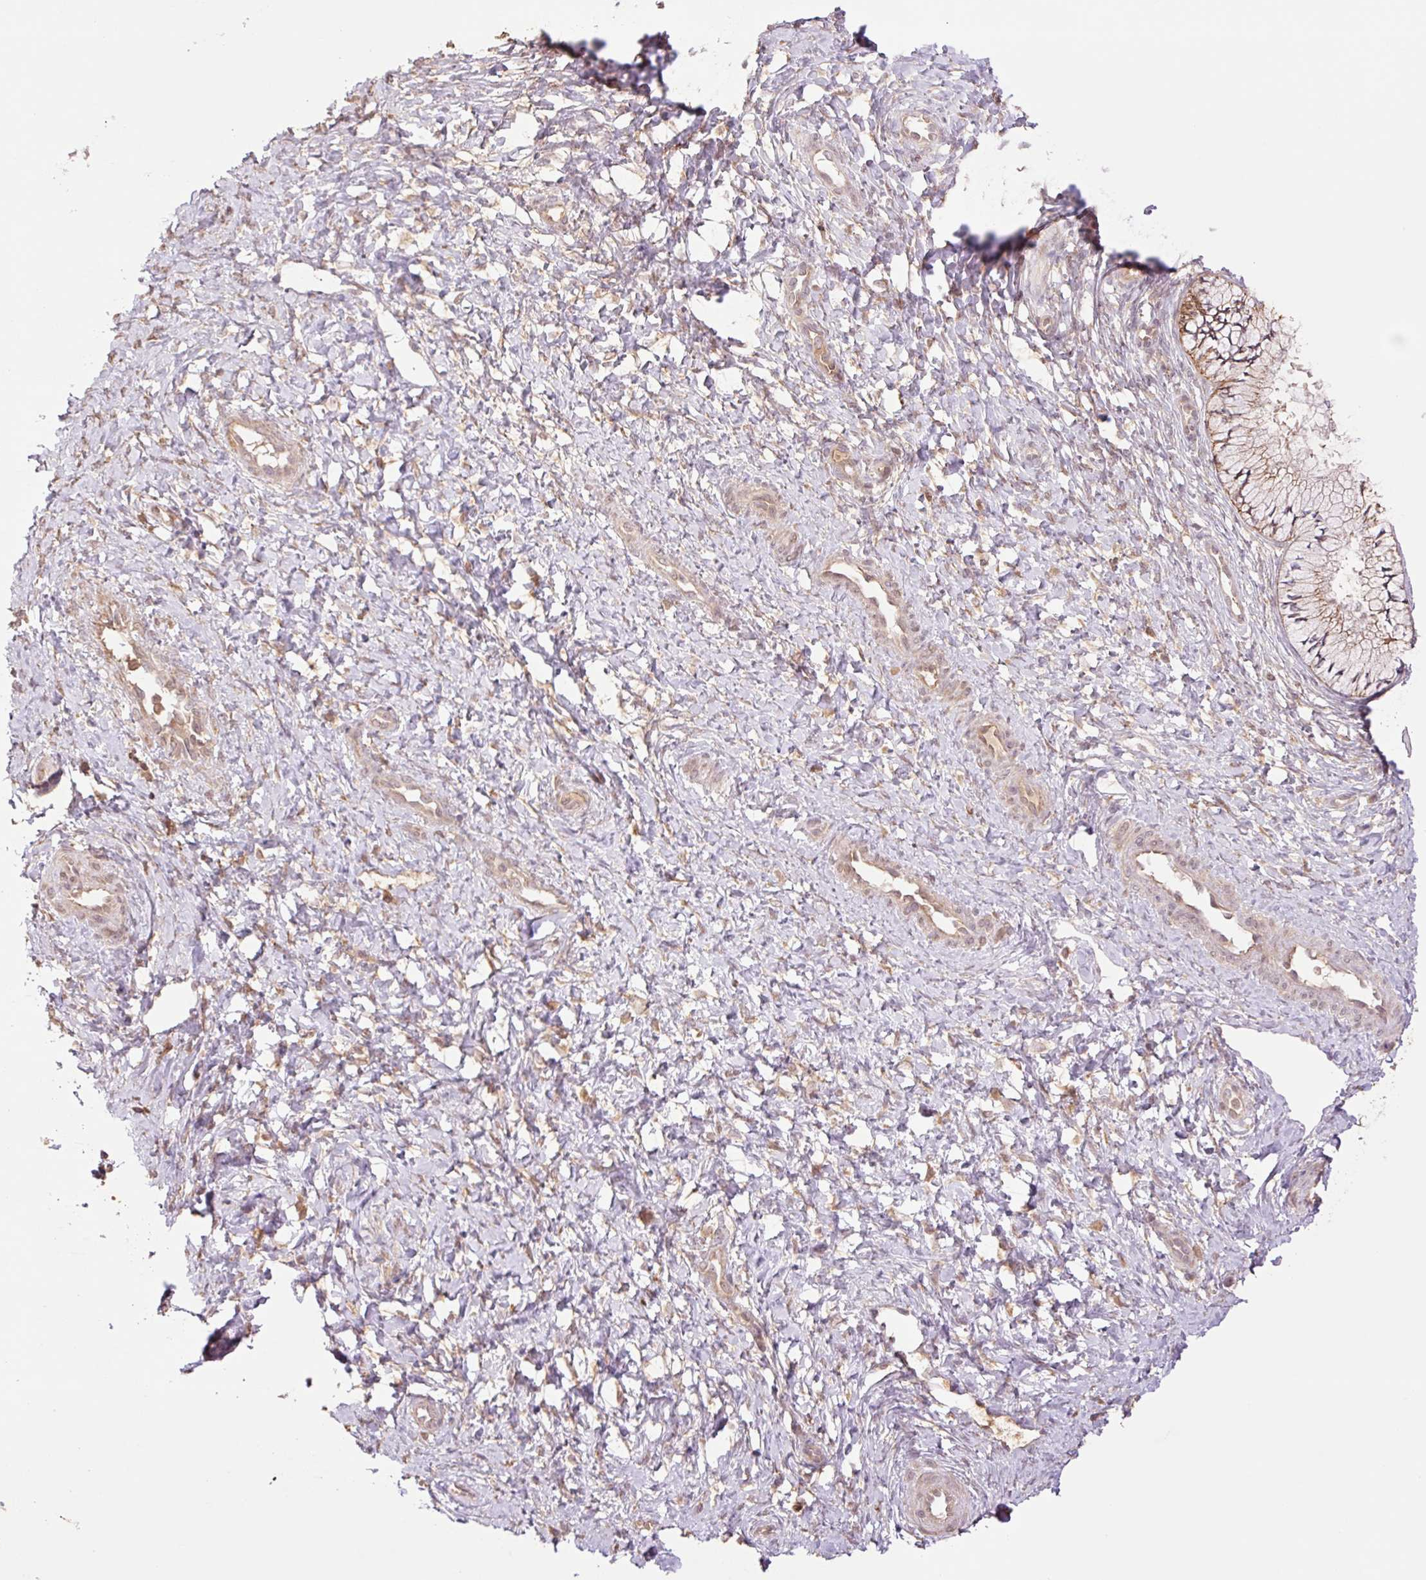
{"staining": {"intensity": "moderate", "quantity": "<25%", "location": "cytoplasmic/membranous"}, "tissue": "cervix", "cell_type": "Glandular cells", "image_type": "normal", "snomed": [{"axis": "morphology", "description": "Normal tissue, NOS"}, {"axis": "topography", "description": "Cervix"}], "caption": "Normal cervix reveals moderate cytoplasmic/membranous staining in about <25% of glandular cells (DAB IHC with brightfield microscopy, high magnification)..", "gene": "YJU2B", "patient": {"sex": "female", "age": 37}}